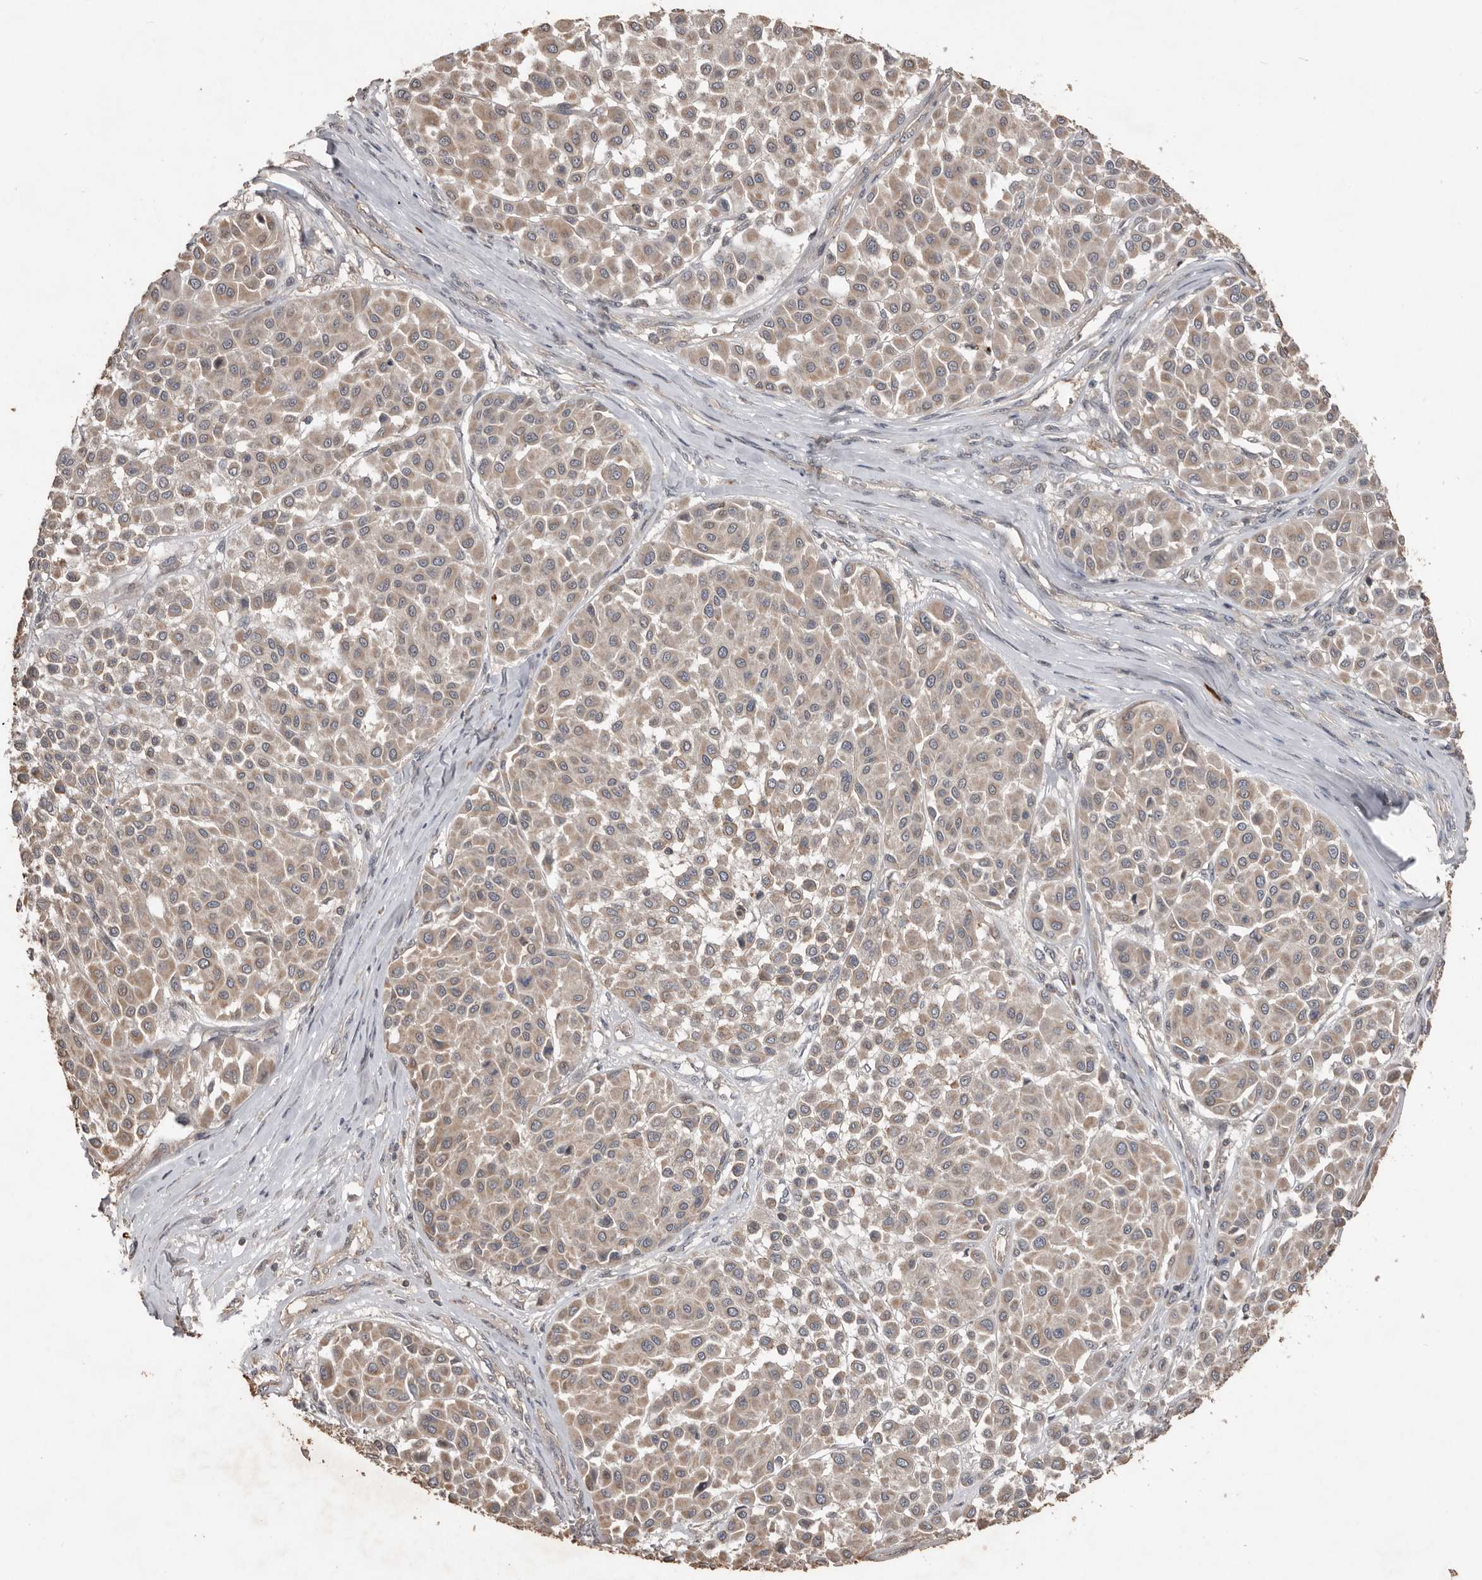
{"staining": {"intensity": "weak", "quantity": ">75%", "location": "cytoplasmic/membranous"}, "tissue": "melanoma", "cell_type": "Tumor cells", "image_type": "cancer", "snomed": [{"axis": "morphology", "description": "Malignant melanoma, Metastatic site"}, {"axis": "topography", "description": "Soft tissue"}], "caption": "Protein analysis of melanoma tissue demonstrates weak cytoplasmic/membranous expression in about >75% of tumor cells. (DAB IHC, brown staining for protein, blue staining for nuclei).", "gene": "BAMBI", "patient": {"sex": "male", "age": 41}}